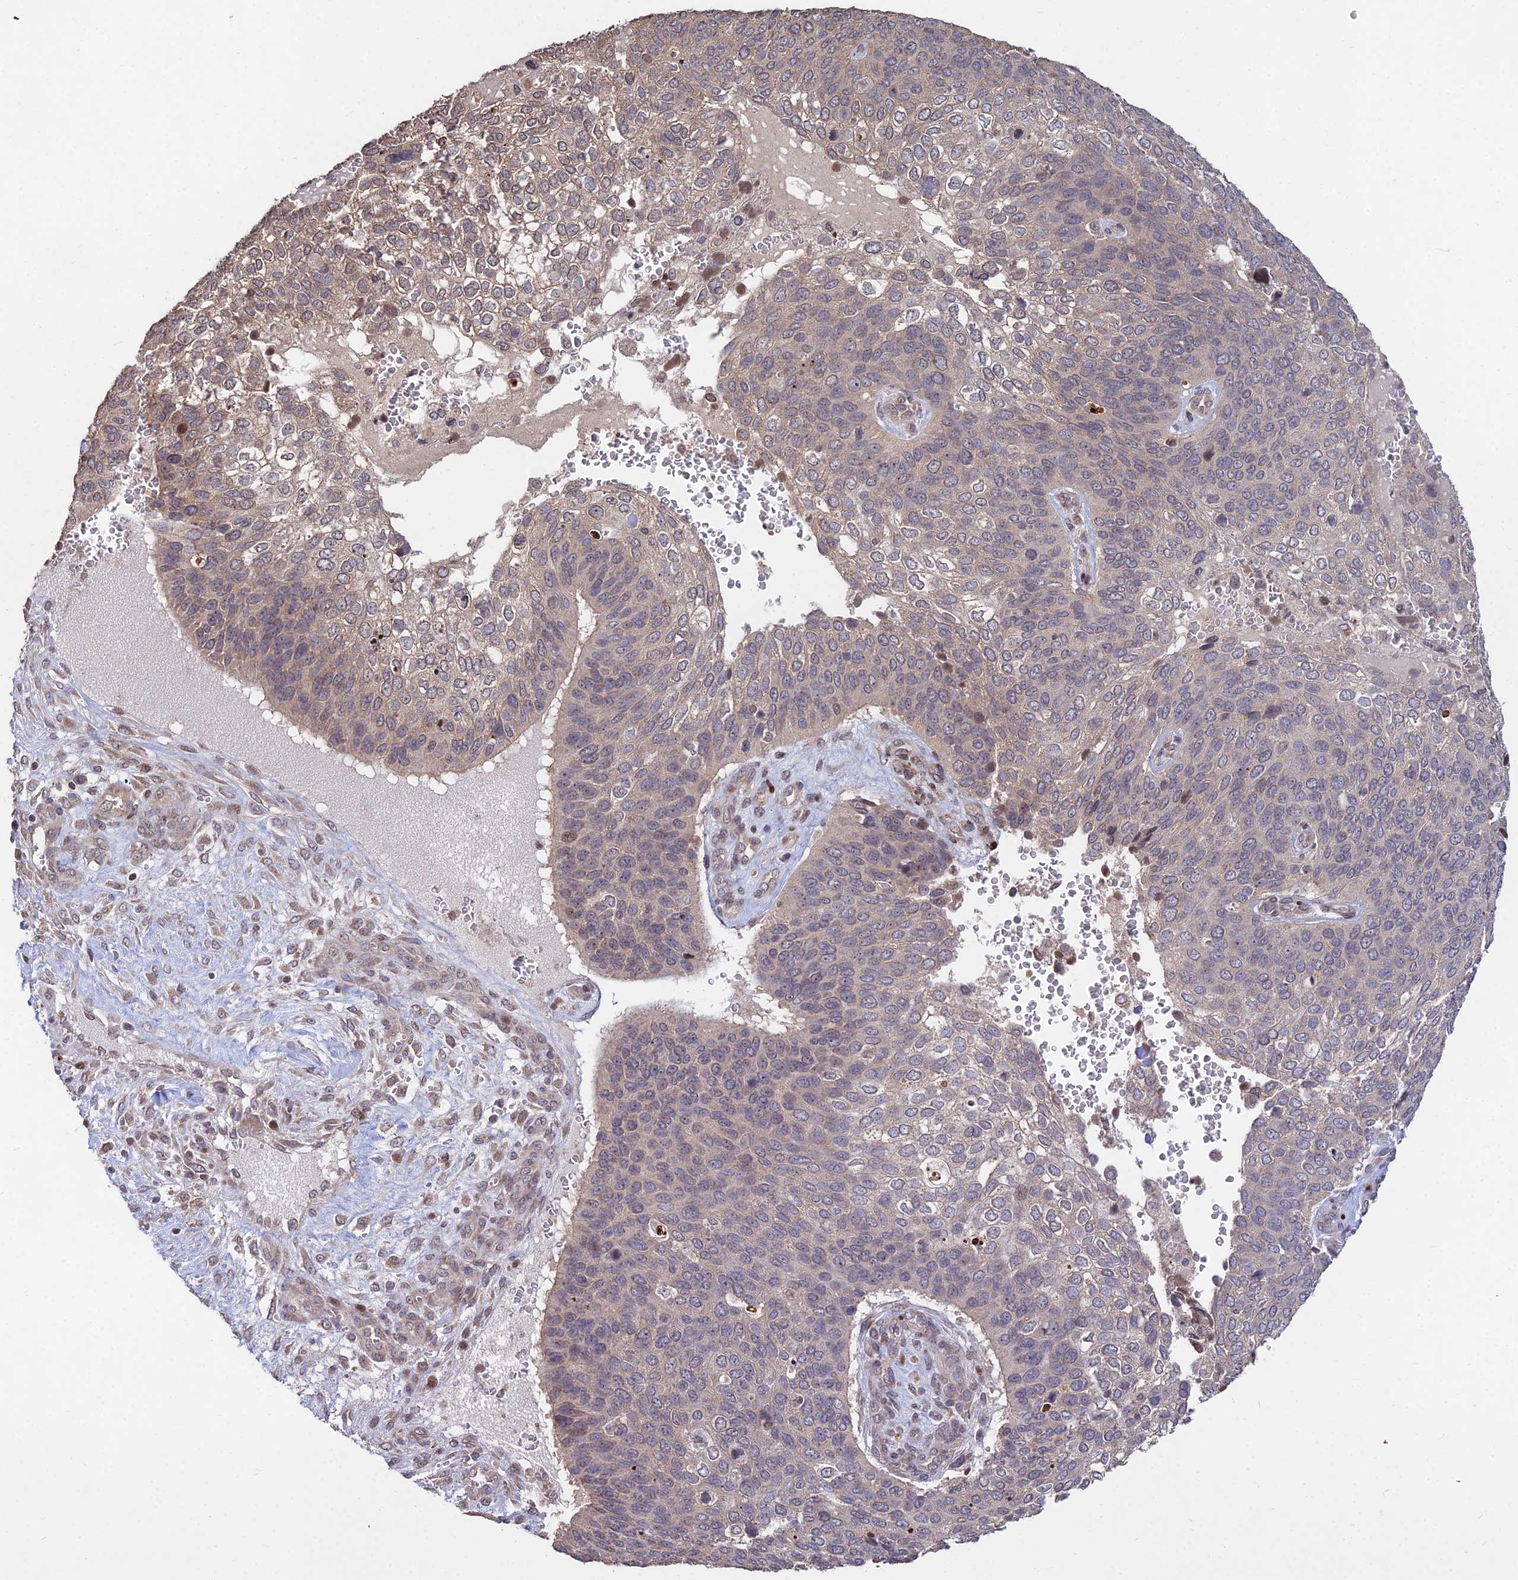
{"staining": {"intensity": "weak", "quantity": "25%-75%", "location": "cytoplasmic/membranous,nuclear"}, "tissue": "skin cancer", "cell_type": "Tumor cells", "image_type": "cancer", "snomed": [{"axis": "morphology", "description": "Basal cell carcinoma"}, {"axis": "topography", "description": "Skin"}], "caption": "Human skin cancer (basal cell carcinoma) stained with a brown dye displays weak cytoplasmic/membranous and nuclear positive positivity in approximately 25%-75% of tumor cells.", "gene": "RBMS2", "patient": {"sex": "female", "age": 74}}